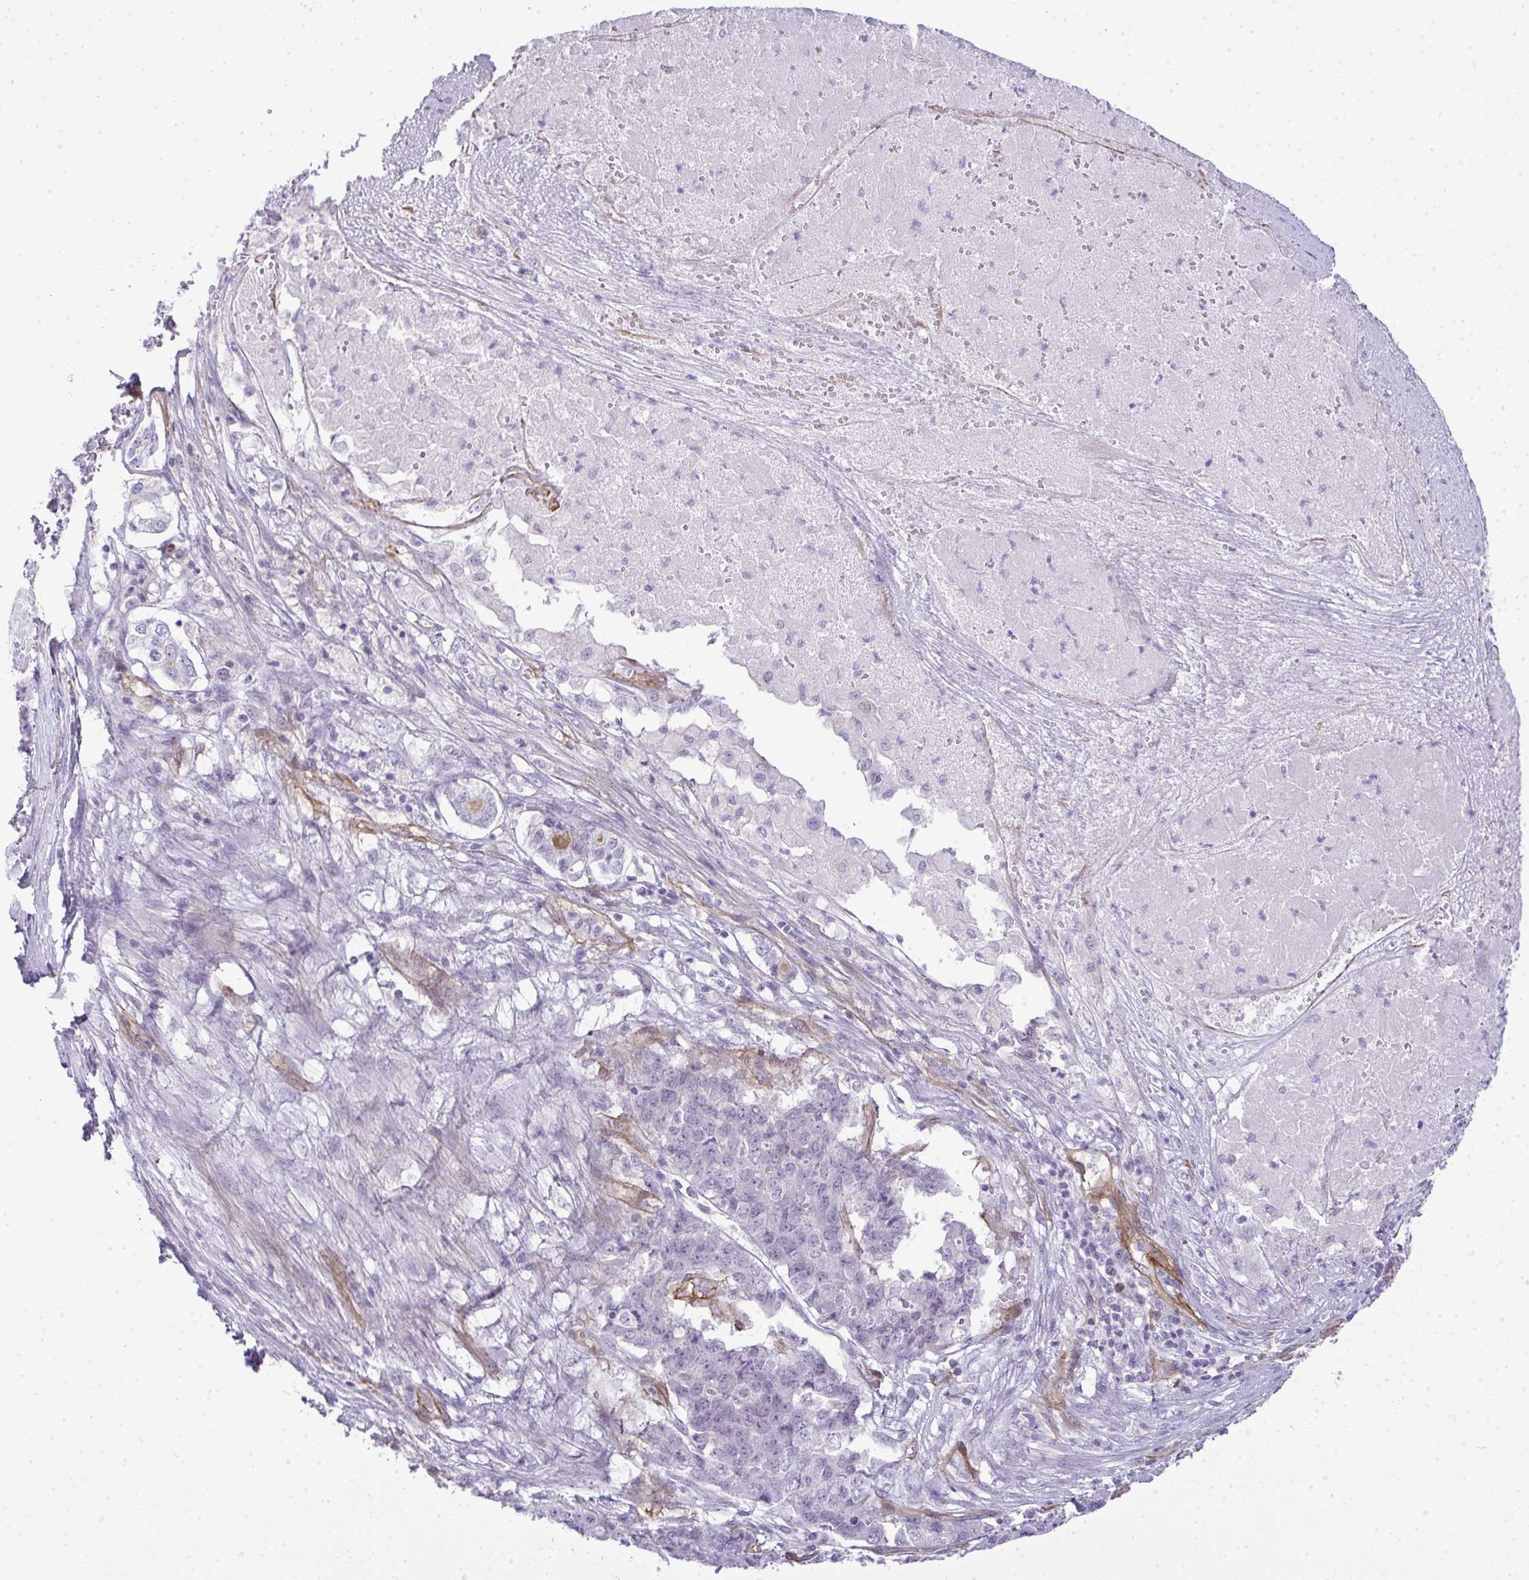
{"staining": {"intensity": "negative", "quantity": "none", "location": "none"}, "tissue": "pancreatic cancer", "cell_type": "Tumor cells", "image_type": "cancer", "snomed": [{"axis": "morphology", "description": "Adenocarcinoma, NOS"}, {"axis": "topography", "description": "Pancreas"}], "caption": "IHC image of pancreatic cancer (adenocarcinoma) stained for a protein (brown), which demonstrates no staining in tumor cells. (DAB (3,3'-diaminobenzidine) IHC visualized using brightfield microscopy, high magnification).", "gene": "UBE2S", "patient": {"sex": "male", "age": 50}}